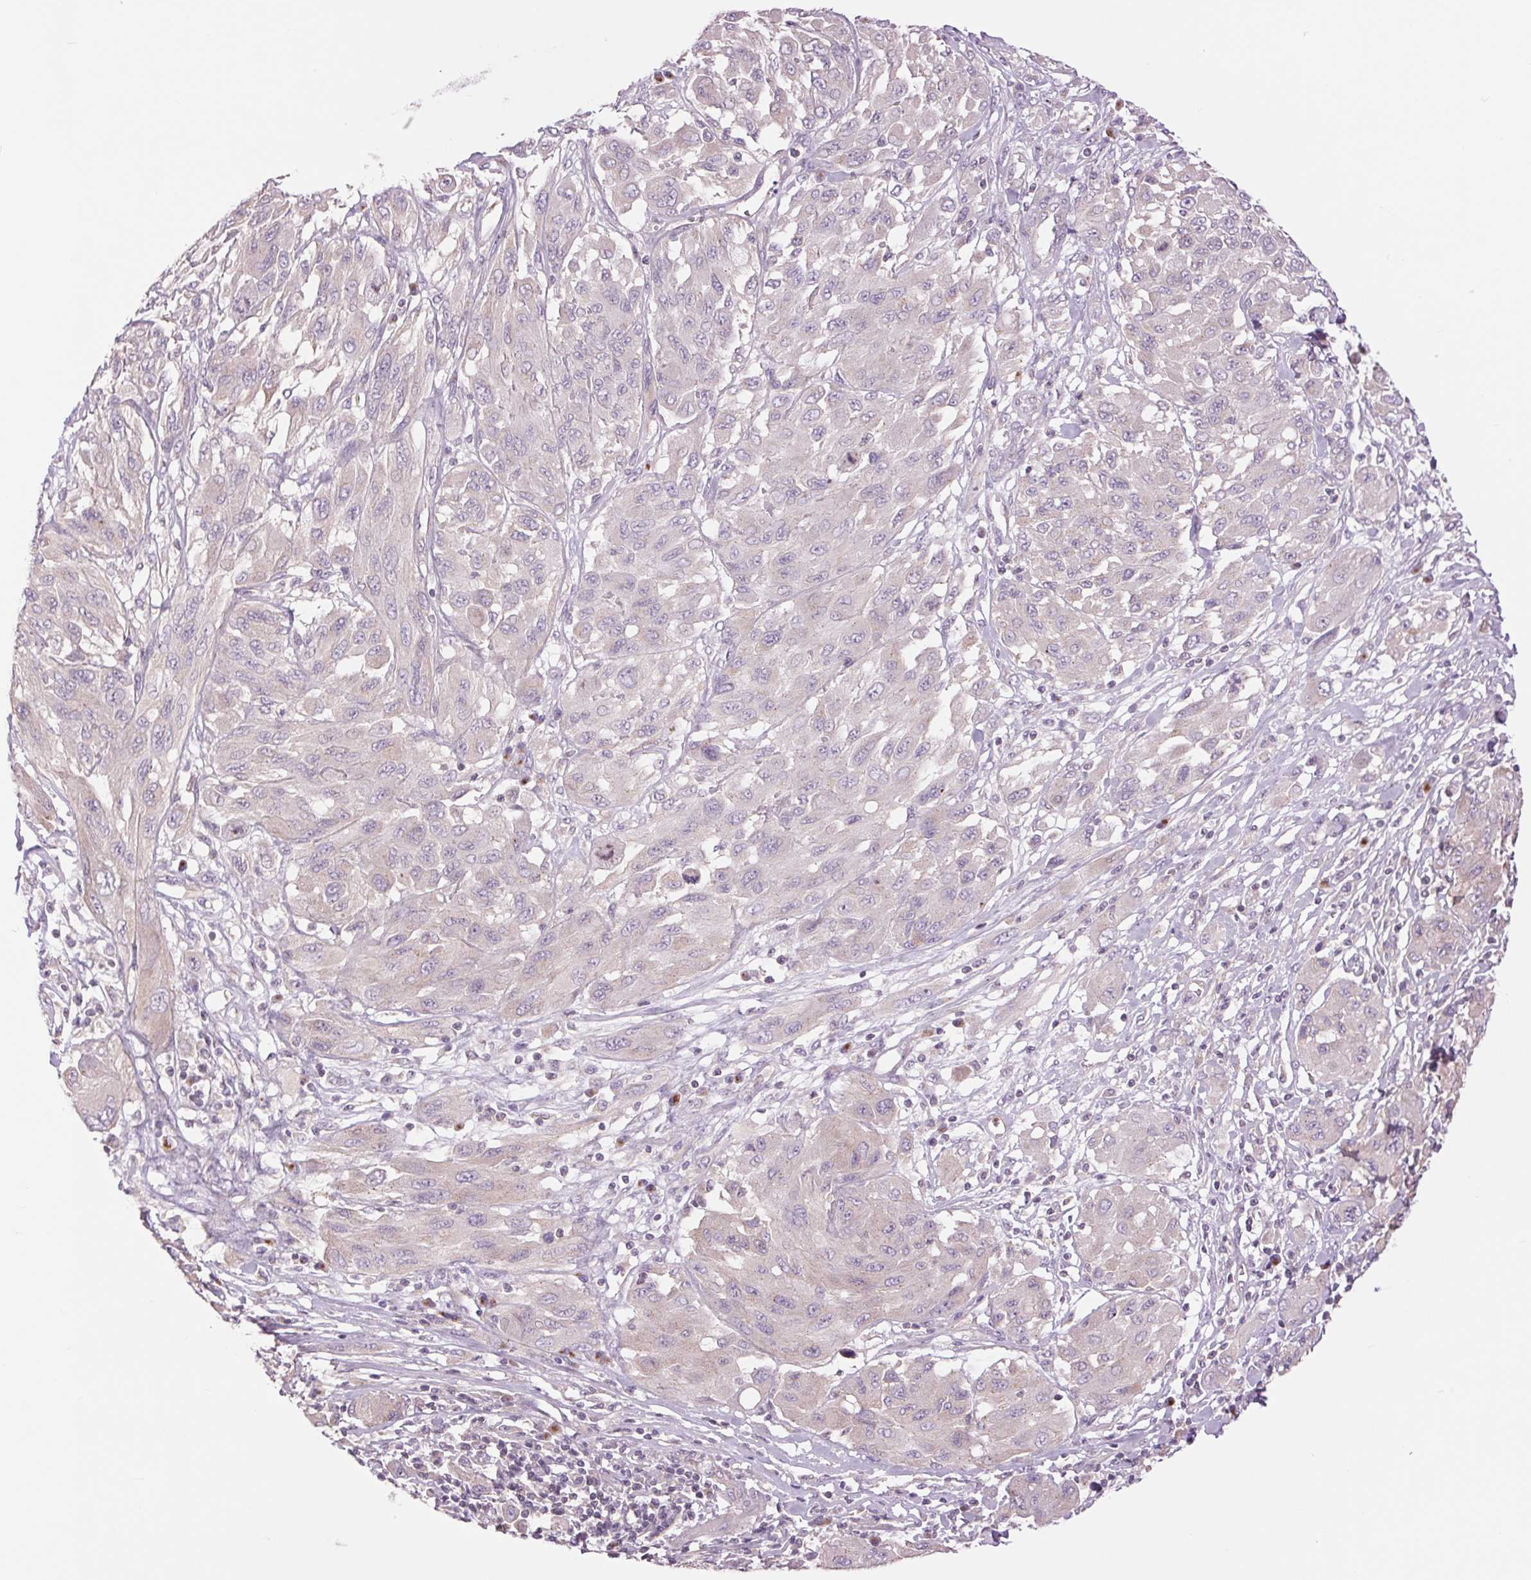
{"staining": {"intensity": "negative", "quantity": "none", "location": "none"}, "tissue": "melanoma", "cell_type": "Tumor cells", "image_type": "cancer", "snomed": [{"axis": "morphology", "description": "Malignant melanoma, NOS"}, {"axis": "topography", "description": "Skin"}], "caption": "This micrograph is of malignant melanoma stained with immunohistochemistry (IHC) to label a protein in brown with the nuclei are counter-stained blue. There is no expression in tumor cells.", "gene": "CTNNA3", "patient": {"sex": "female", "age": 91}}